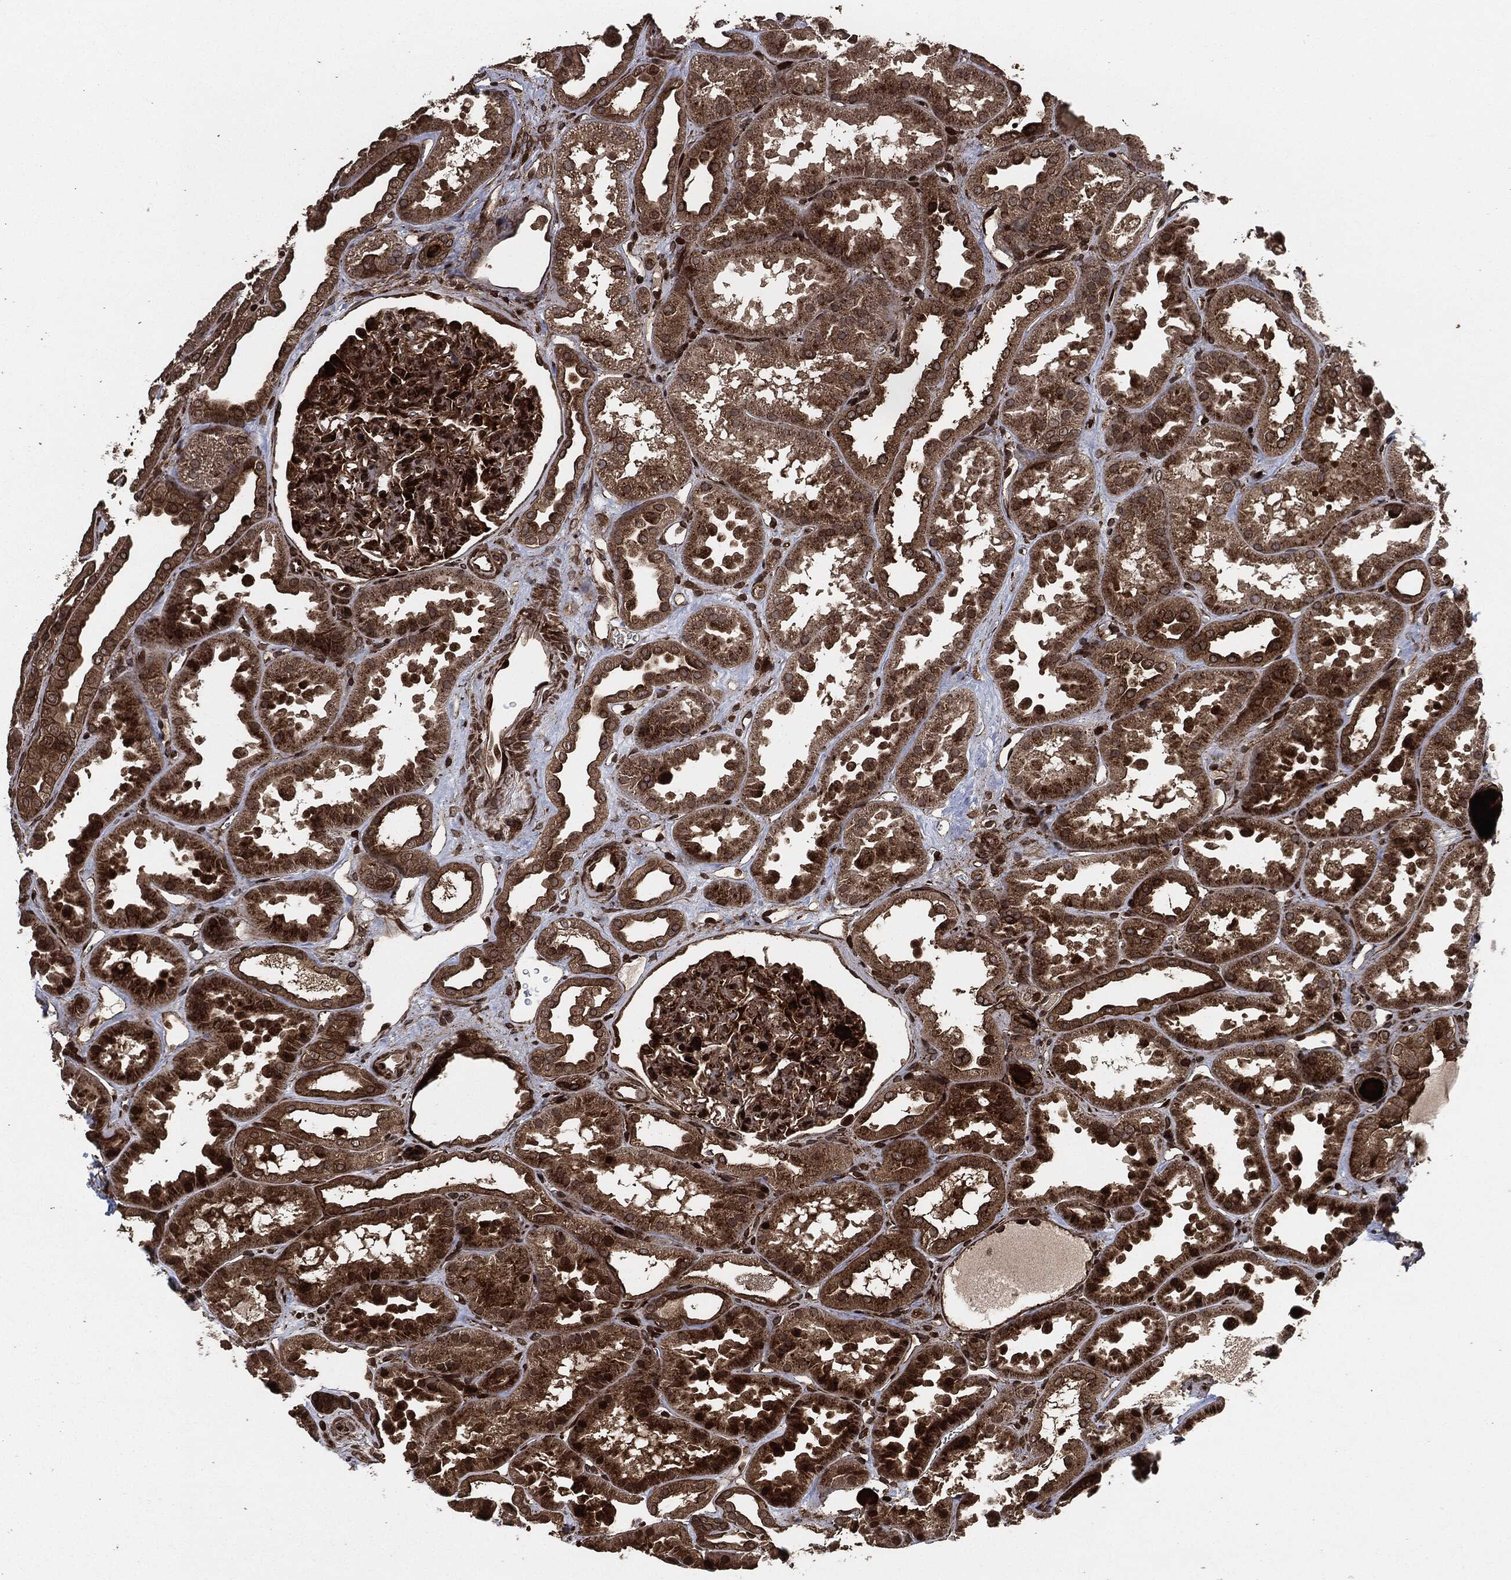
{"staining": {"intensity": "strong", "quantity": ">75%", "location": "cytoplasmic/membranous"}, "tissue": "kidney", "cell_type": "Cells in glomeruli", "image_type": "normal", "snomed": [{"axis": "morphology", "description": "Normal tissue, NOS"}, {"axis": "topography", "description": "Kidney"}], "caption": "Cells in glomeruli display strong cytoplasmic/membranous expression in approximately >75% of cells in unremarkable kidney.", "gene": "IFIT1", "patient": {"sex": "male", "age": 61}}